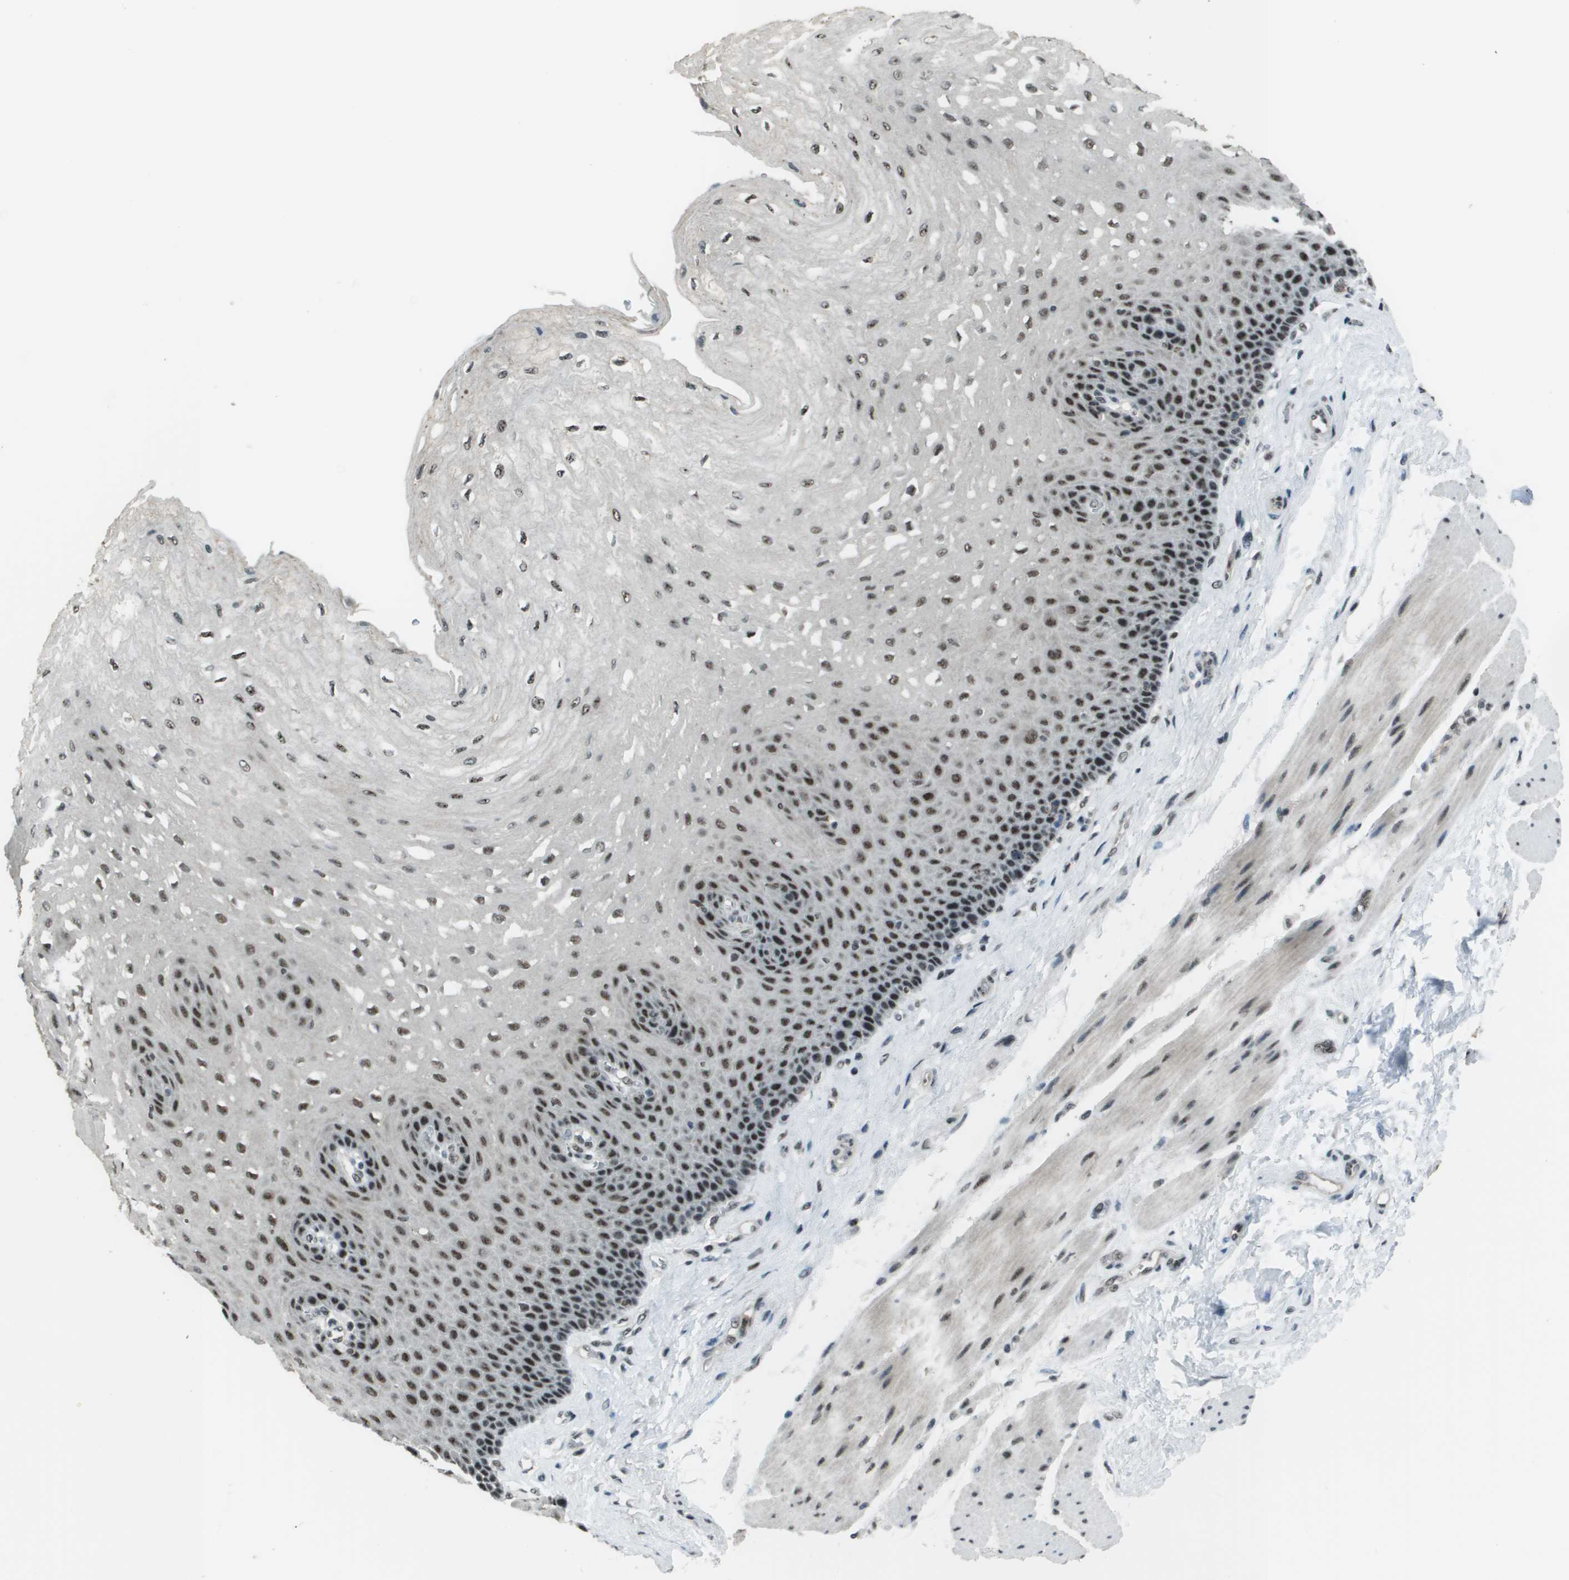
{"staining": {"intensity": "moderate", "quantity": ">75%", "location": "nuclear"}, "tissue": "esophagus", "cell_type": "Squamous epithelial cells", "image_type": "normal", "snomed": [{"axis": "morphology", "description": "Normal tissue, NOS"}, {"axis": "topography", "description": "Esophagus"}], "caption": "A high-resolution image shows immunohistochemistry staining of benign esophagus, which demonstrates moderate nuclear expression in about >75% of squamous epithelial cells.", "gene": "DEPDC1", "patient": {"sex": "female", "age": 72}}